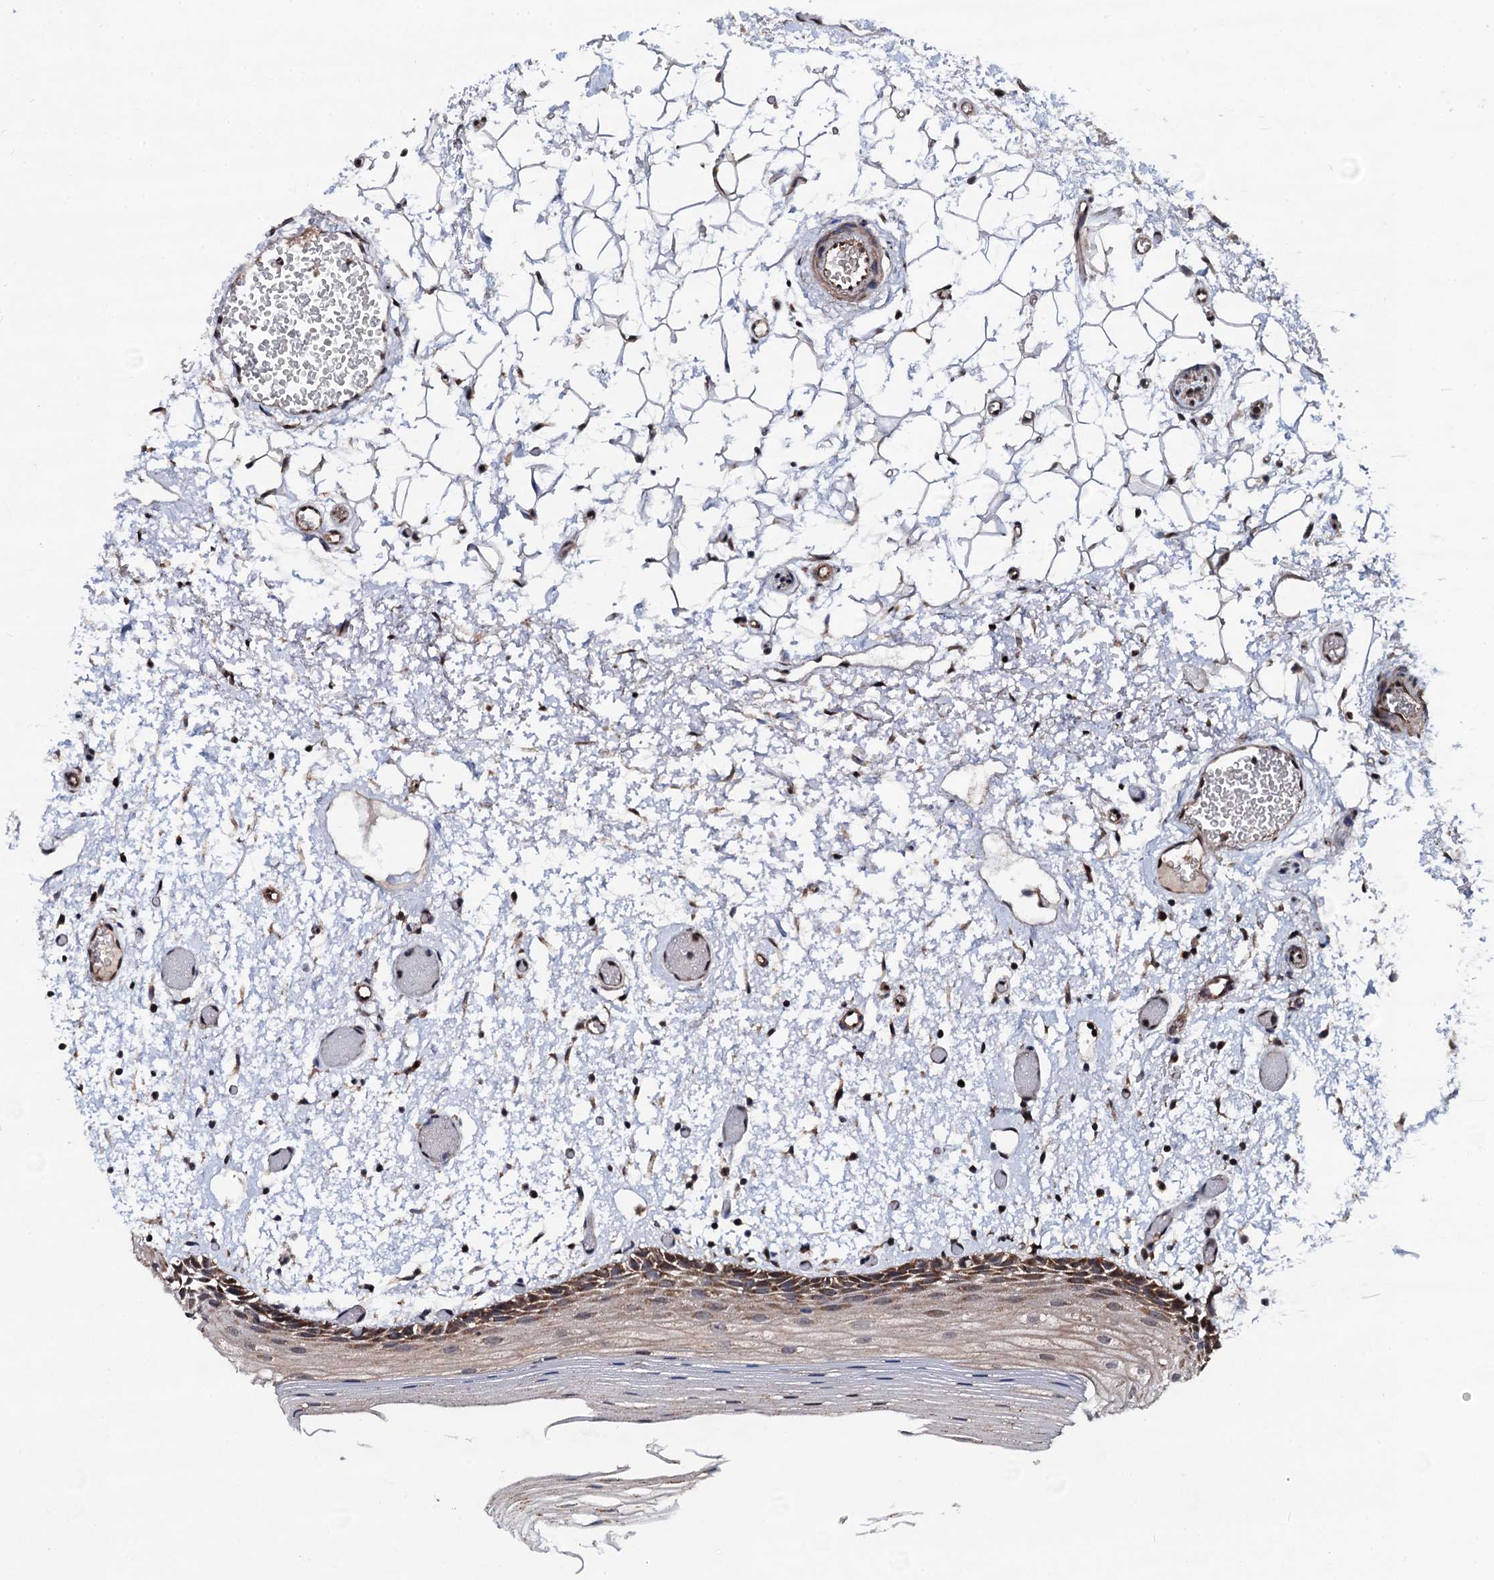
{"staining": {"intensity": "moderate", "quantity": ">75%", "location": "cytoplasmic/membranous"}, "tissue": "oral mucosa", "cell_type": "Squamous epithelial cells", "image_type": "normal", "snomed": [{"axis": "morphology", "description": "Normal tissue, NOS"}, {"axis": "topography", "description": "Oral tissue"}], "caption": "A high-resolution photomicrograph shows immunohistochemistry (IHC) staining of benign oral mucosa, which reveals moderate cytoplasmic/membranous staining in about >75% of squamous epithelial cells. (Stains: DAB (3,3'-diaminobenzidine) in brown, nuclei in blue, Microscopy: brightfield microscopy at high magnification).", "gene": "PTCD3", "patient": {"sex": "male", "age": 52}}